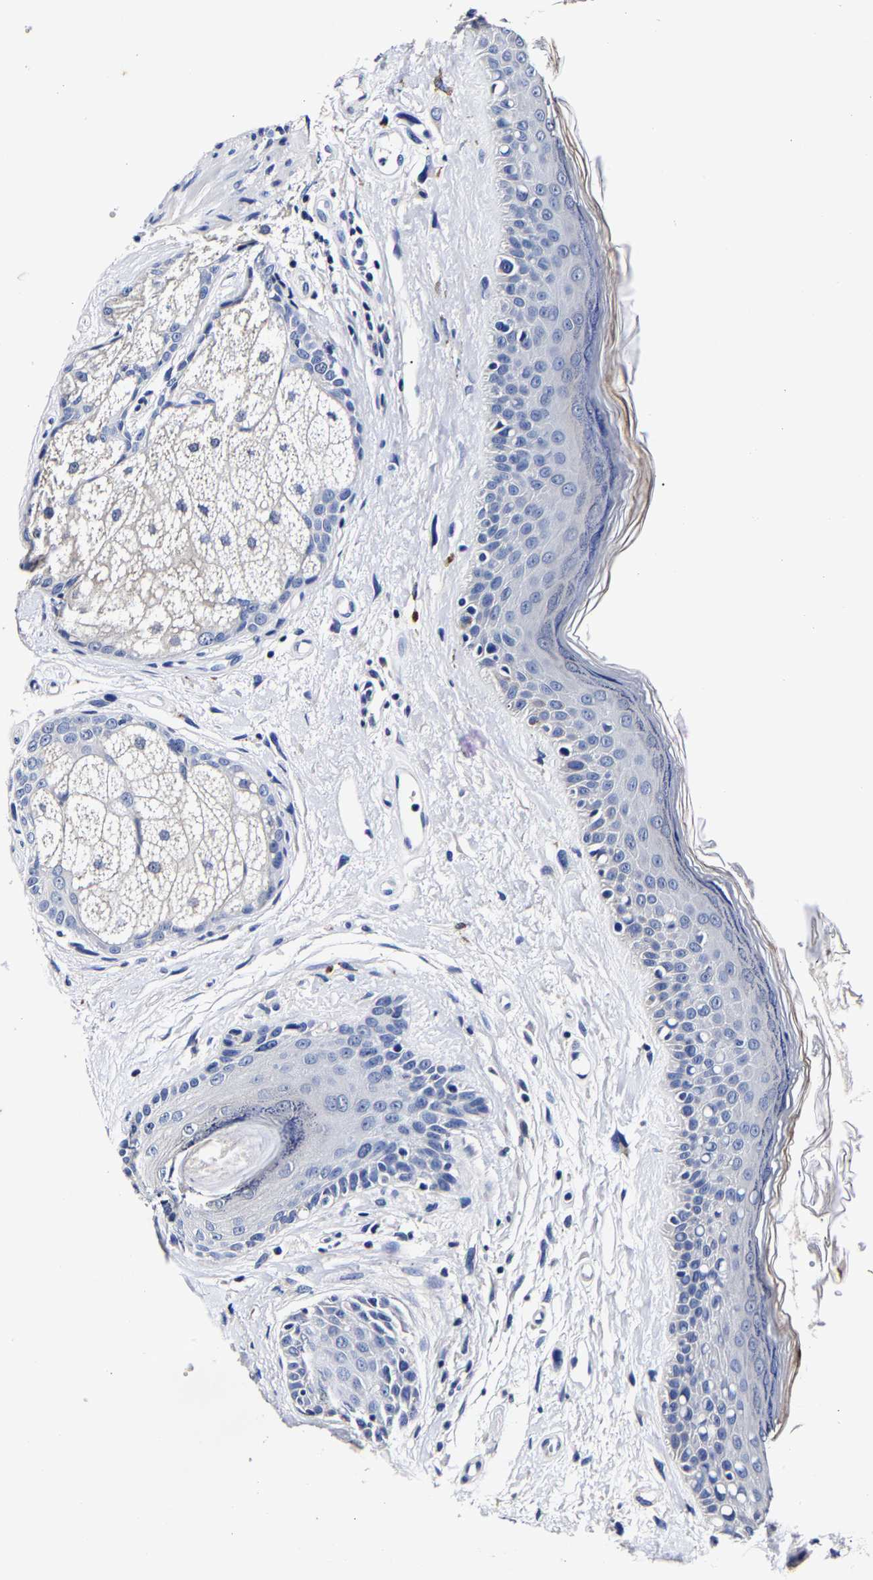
{"staining": {"intensity": "negative", "quantity": "none", "location": "none"}, "tissue": "oral mucosa", "cell_type": "Squamous epithelial cells", "image_type": "normal", "snomed": [{"axis": "morphology", "description": "Normal tissue, NOS"}, {"axis": "topography", "description": "Skin"}, {"axis": "topography", "description": "Oral tissue"}], "caption": "IHC histopathology image of benign oral mucosa: oral mucosa stained with DAB exhibits no significant protein staining in squamous epithelial cells.", "gene": "AKAP4", "patient": {"sex": "male", "age": 84}}